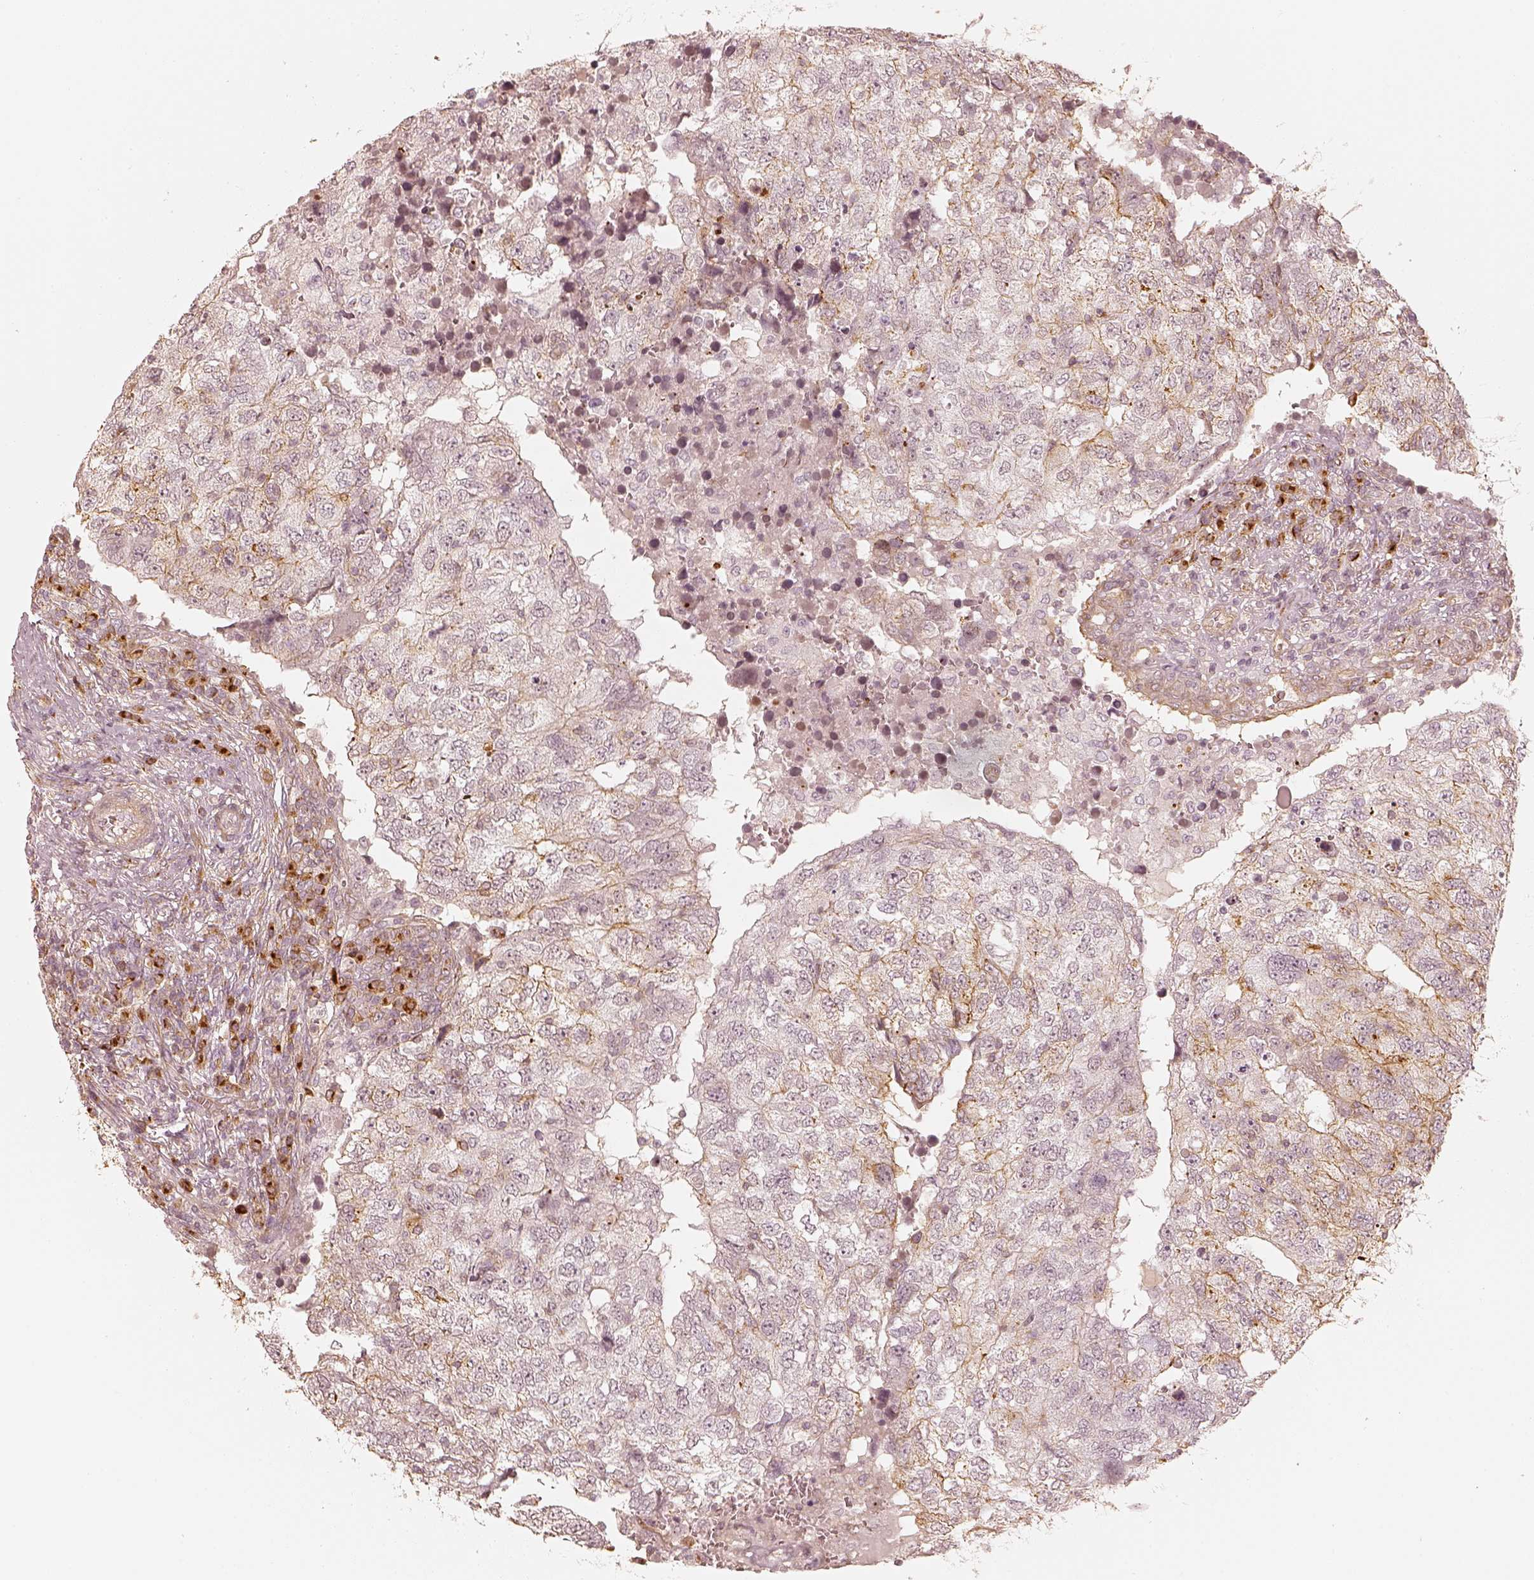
{"staining": {"intensity": "weak", "quantity": "<25%", "location": "cytoplasmic/membranous"}, "tissue": "breast cancer", "cell_type": "Tumor cells", "image_type": "cancer", "snomed": [{"axis": "morphology", "description": "Duct carcinoma"}, {"axis": "topography", "description": "Breast"}], "caption": "Immunohistochemical staining of human invasive ductal carcinoma (breast) exhibits no significant staining in tumor cells.", "gene": "GORASP2", "patient": {"sex": "female", "age": 30}}